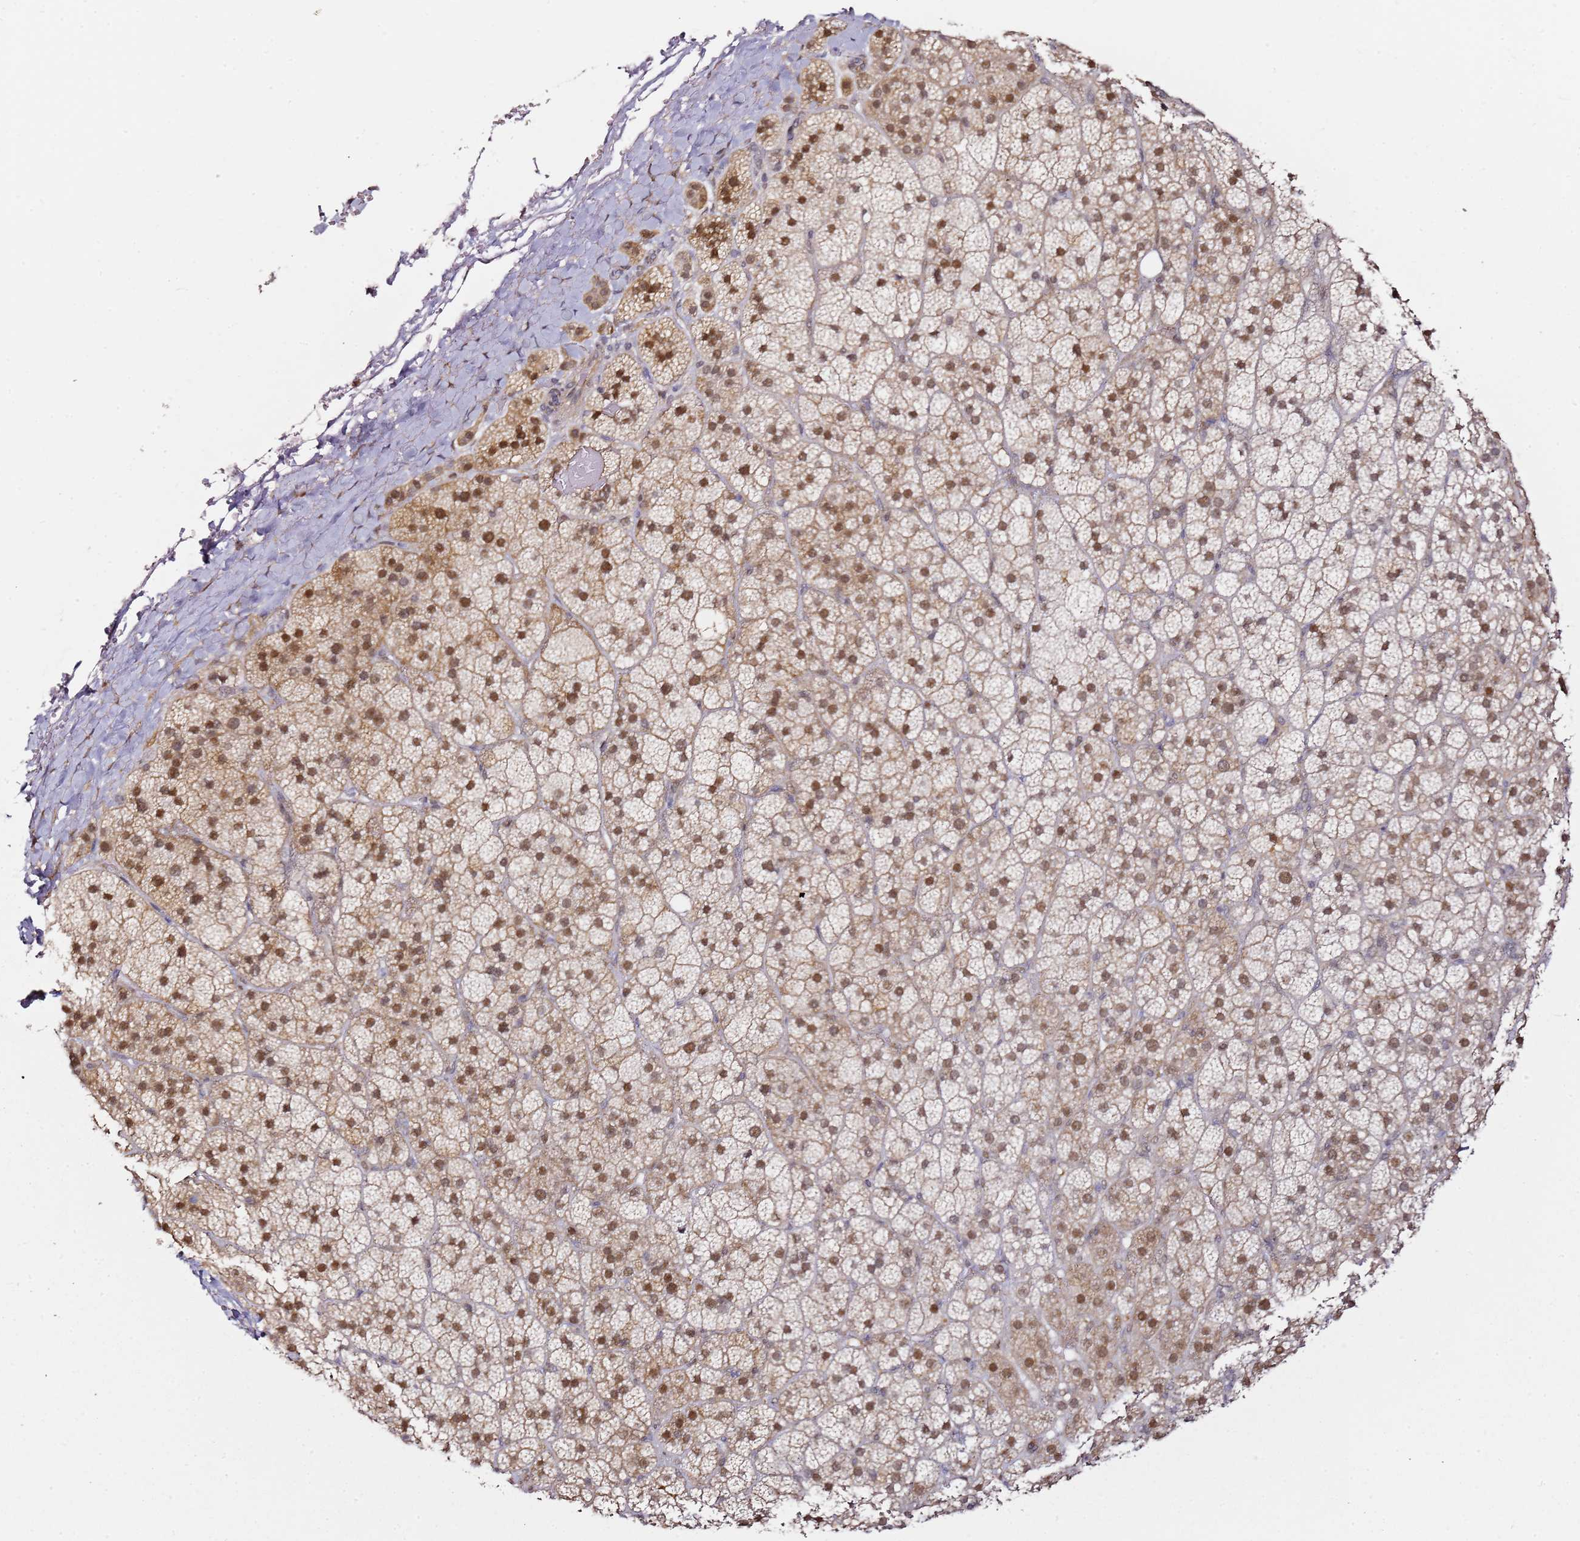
{"staining": {"intensity": "moderate", "quantity": "25%-75%", "location": "cytoplasmic/membranous,nuclear"}, "tissue": "adrenal gland", "cell_type": "Glandular cells", "image_type": "normal", "snomed": [{"axis": "morphology", "description": "Normal tissue, NOS"}, {"axis": "topography", "description": "Adrenal gland"}], "caption": "IHC micrograph of normal adrenal gland stained for a protein (brown), which shows medium levels of moderate cytoplasmic/membranous,nuclear expression in approximately 25%-75% of glandular cells.", "gene": "PSMD4", "patient": {"sex": "female", "age": 70}}